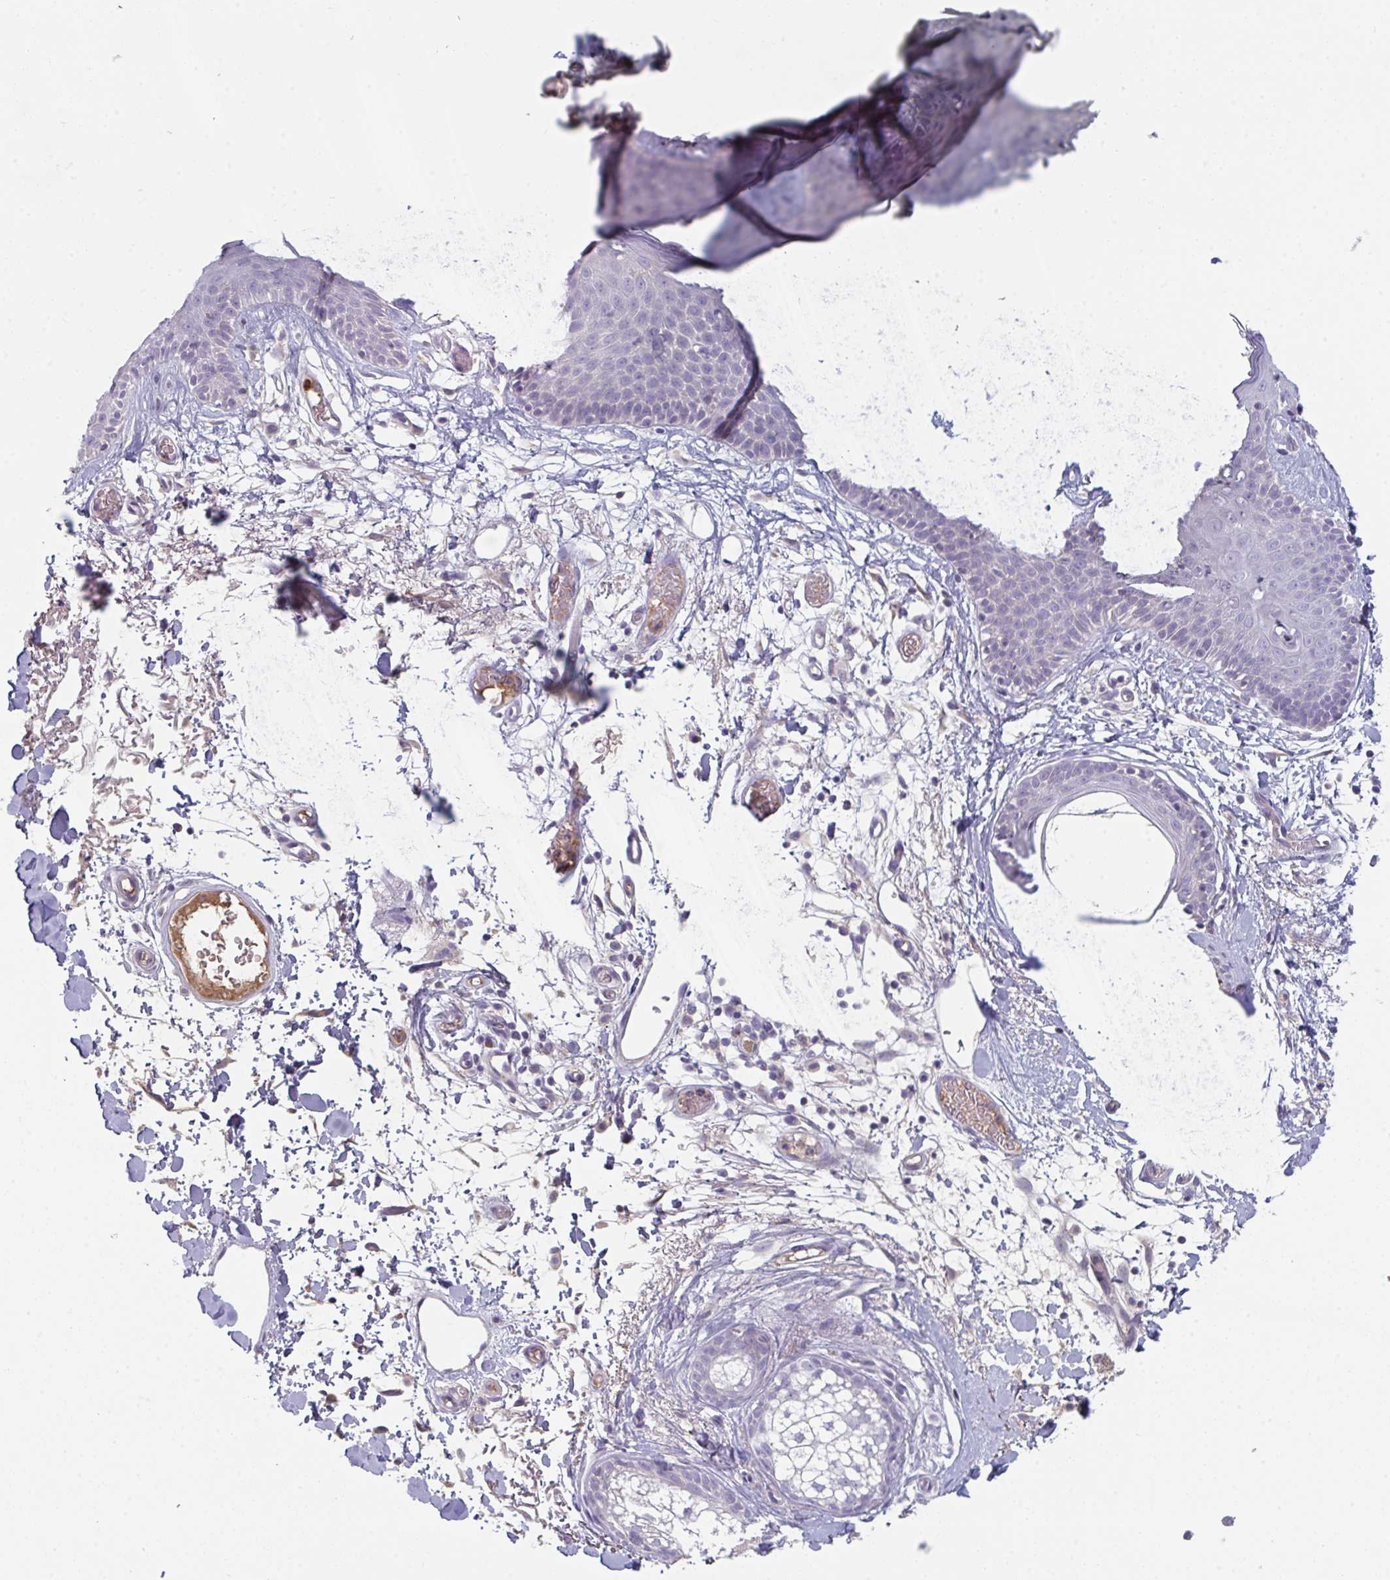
{"staining": {"intensity": "negative", "quantity": "none", "location": "none"}, "tissue": "skin", "cell_type": "Fibroblasts", "image_type": "normal", "snomed": [{"axis": "morphology", "description": "Normal tissue, NOS"}, {"axis": "topography", "description": "Skin"}], "caption": "The micrograph demonstrates no significant expression in fibroblasts of skin.", "gene": "HGFAC", "patient": {"sex": "male", "age": 79}}